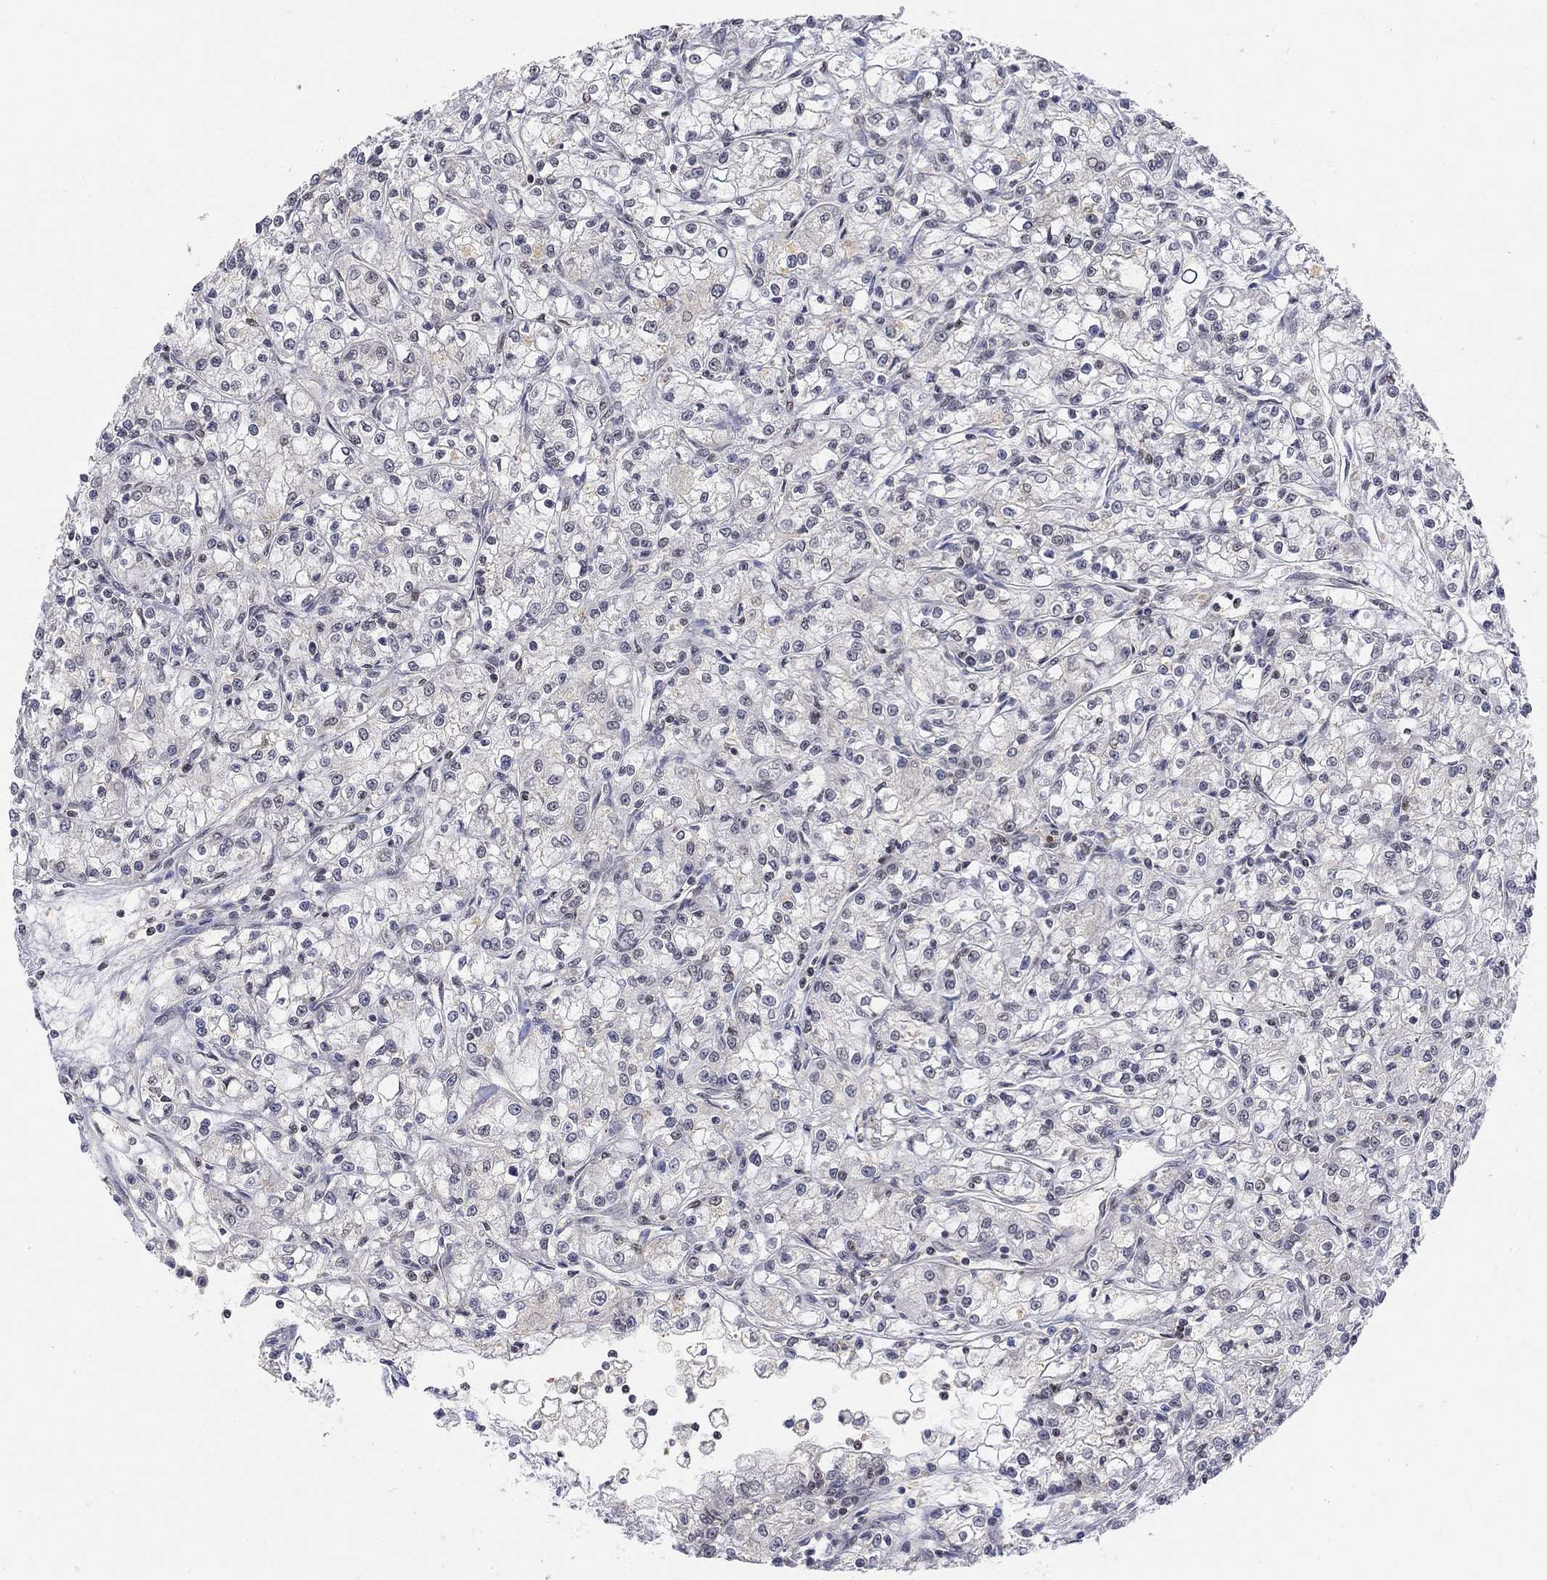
{"staining": {"intensity": "negative", "quantity": "none", "location": "none"}, "tissue": "renal cancer", "cell_type": "Tumor cells", "image_type": "cancer", "snomed": [{"axis": "morphology", "description": "Adenocarcinoma, NOS"}, {"axis": "topography", "description": "Kidney"}], "caption": "Immunohistochemistry micrograph of renal cancer (adenocarcinoma) stained for a protein (brown), which reveals no staining in tumor cells.", "gene": "KLF12", "patient": {"sex": "female", "age": 59}}